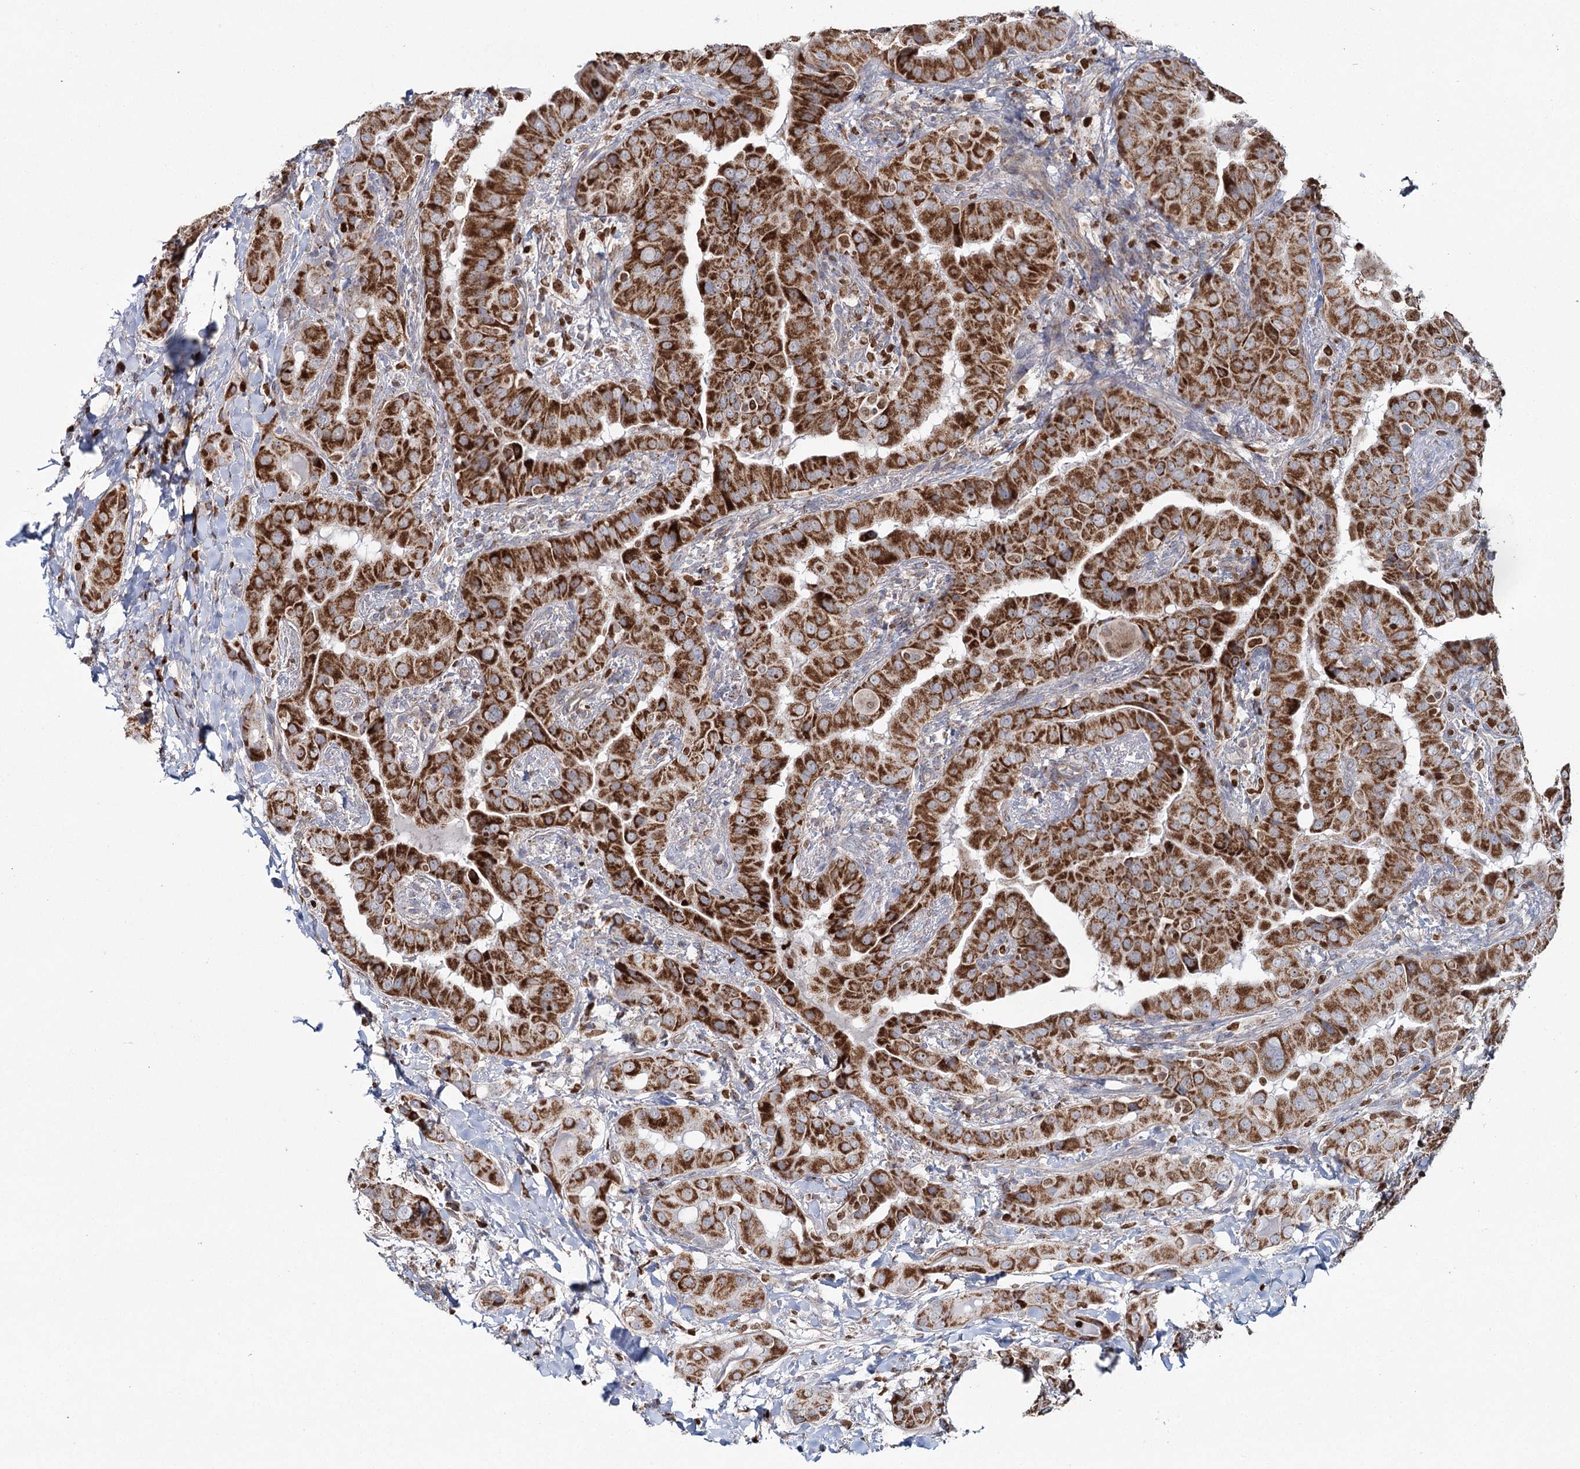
{"staining": {"intensity": "strong", "quantity": ">75%", "location": "cytoplasmic/membranous"}, "tissue": "thyroid cancer", "cell_type": "Tumor cells", "image_type": "cancer", "snomed": [{"axis": "morphology", "description": "Papillary adenocarcinoma, NOS"}, {"axis": "topography", "description": "Thyroid gland"}], "caption": "A histopathology image showing strong cytoplasmic/membranous positivity in about >75% of tumor cells in thyroid papillary adenocarcinoma, as visualized by brown immunohistochemical staining.", "gene": "PDHX", "patient": {"sex": "male", "age": 33}}